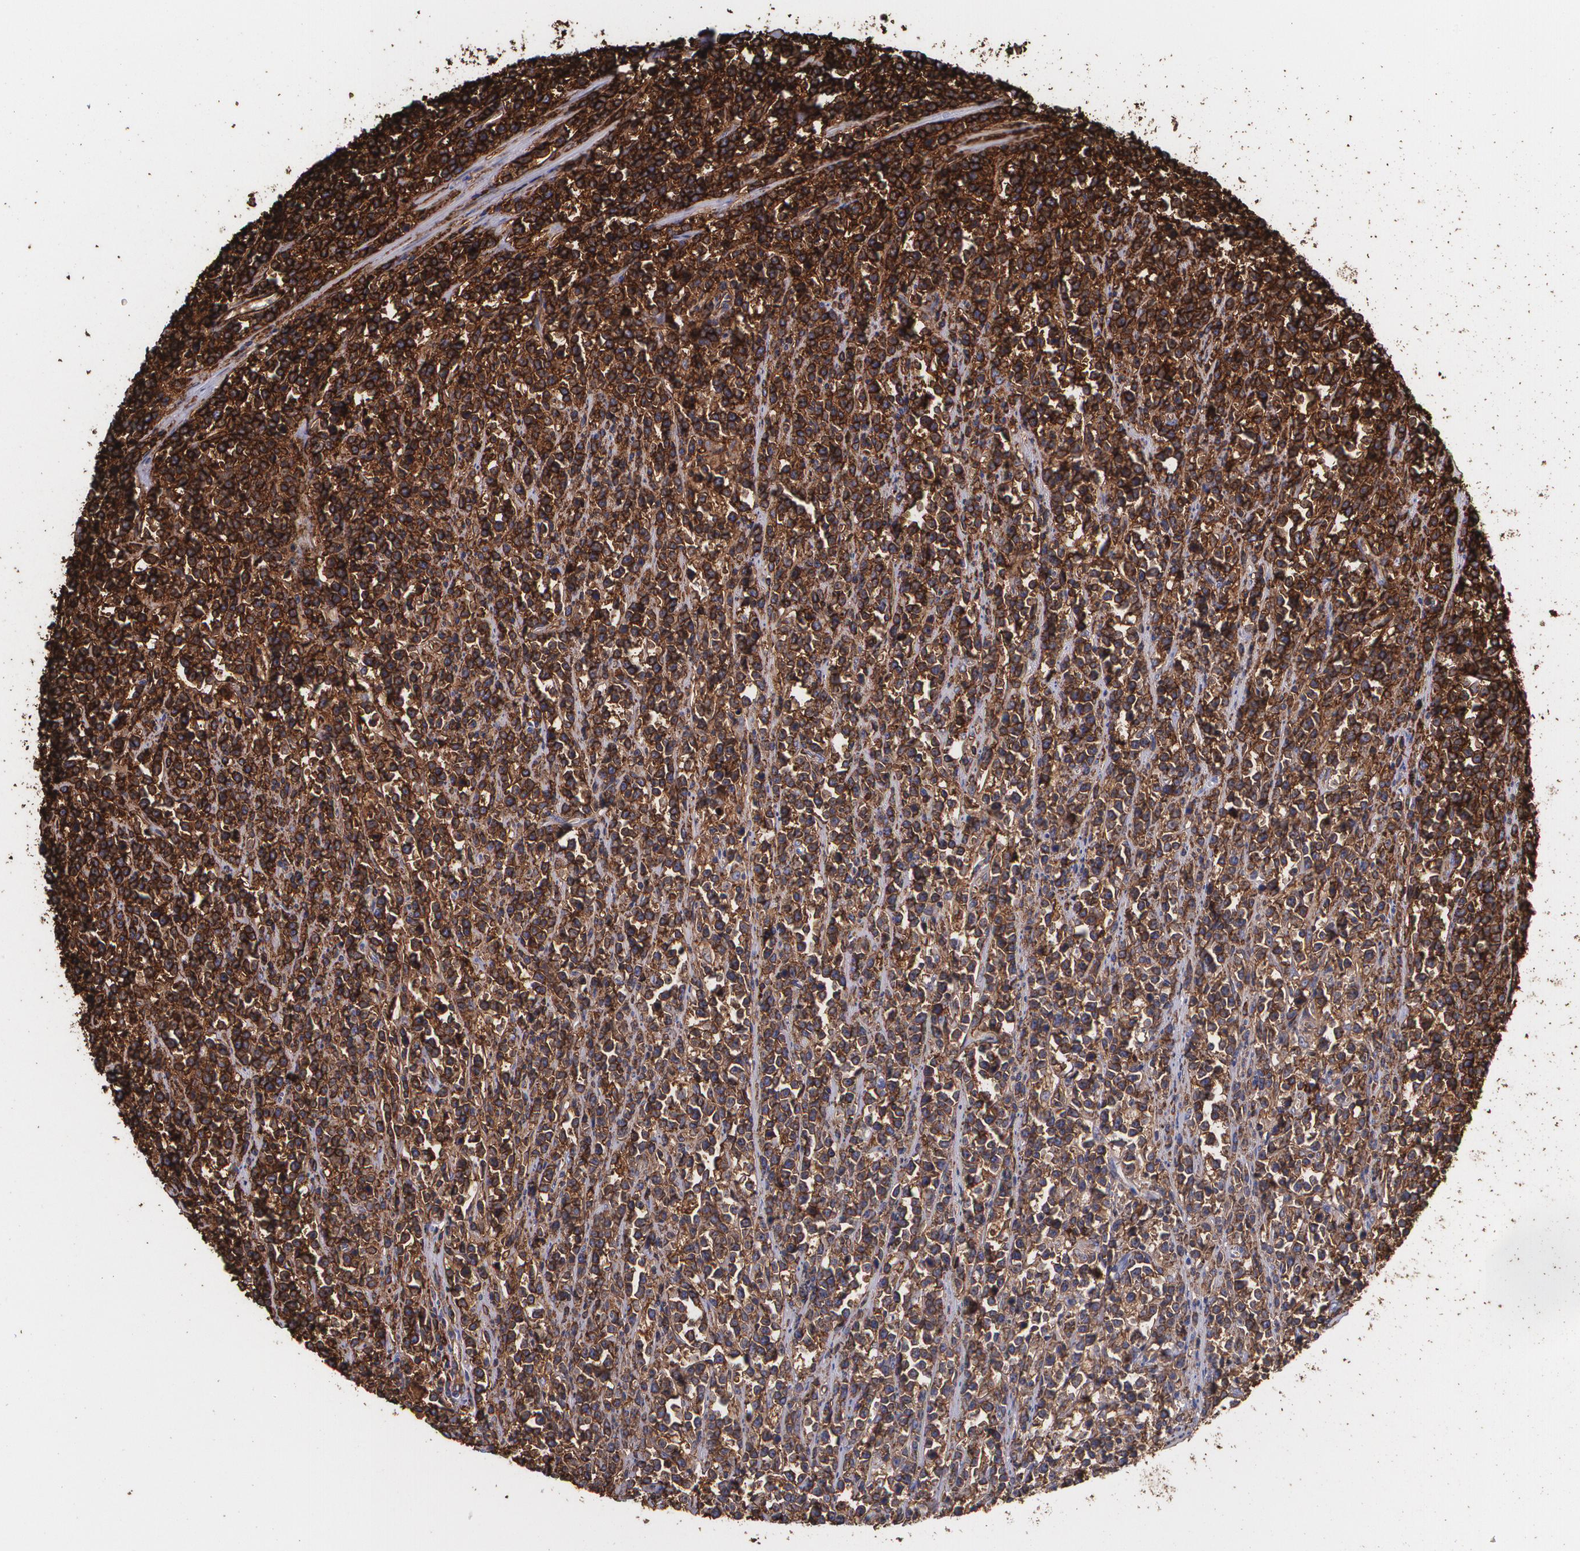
{"staining": {"intensity": "strong", "quantity": ">75%", "location": "cytoplasmic/membranous"}, "tissue": "lymphoma", "cell_type": "Tumor cells", "image_type": "cancer", "snomed": [{"axis": "morphology", "description": "Malignant lymphoma, non-Hodgkin's type, High grade"}, {"axis": "topography", "description": "Small intestine"}, {"axis": "topography", "description": "Colon"}], "caption": "A high-resolution micrograph shows immunohistochemistry (IHC) staining of lymphoma, which shows strong cytoplasmic/membranous staining in about >75% of tumor cells. (DAB (3,3'-diaminobenzidine) IHC with brightfield microscopy, high magnification).", "gene": "HLA-DRA", "patient": {"sex": "male", "age": 8}}